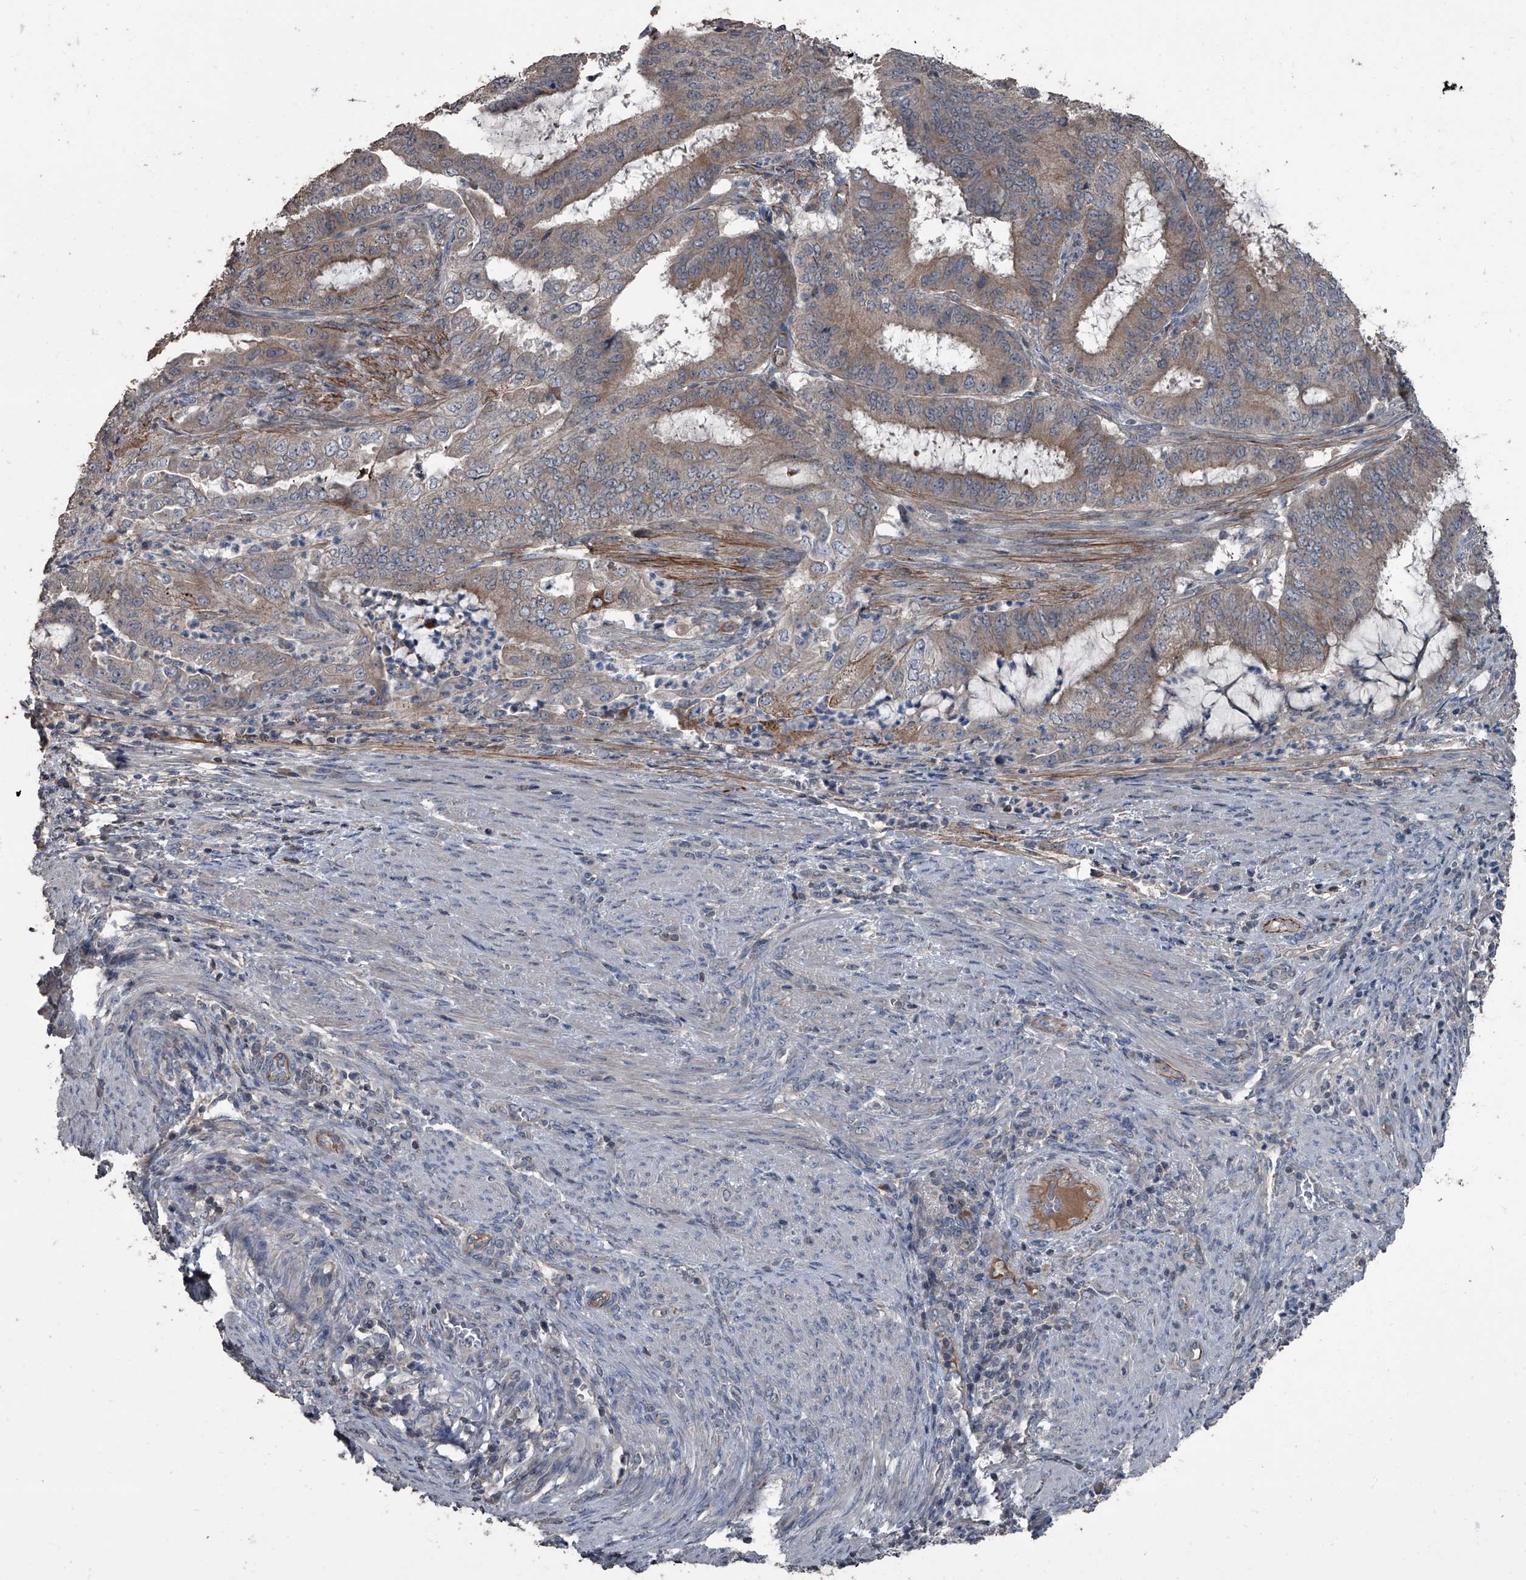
{"staining": {"intensity": "weak", "quantity": "25%-75%", "location": "cytoplasmic/membranous"}, "tissue": "endometrial cancer", "cell_type": "Tumor cells", "image_type": "cancer", "snomed": [{"axis": "morphology", "description": "Adenocarcinoma, NOS"}, {"axis": "topography", "description": "Endometrium"}], "caption": "Endometrial cancer stained with a protein marker demonstrates weak staining in tumor cells.", "gene": "OARD1", "patient": {"sex": "female", "age": 51}}